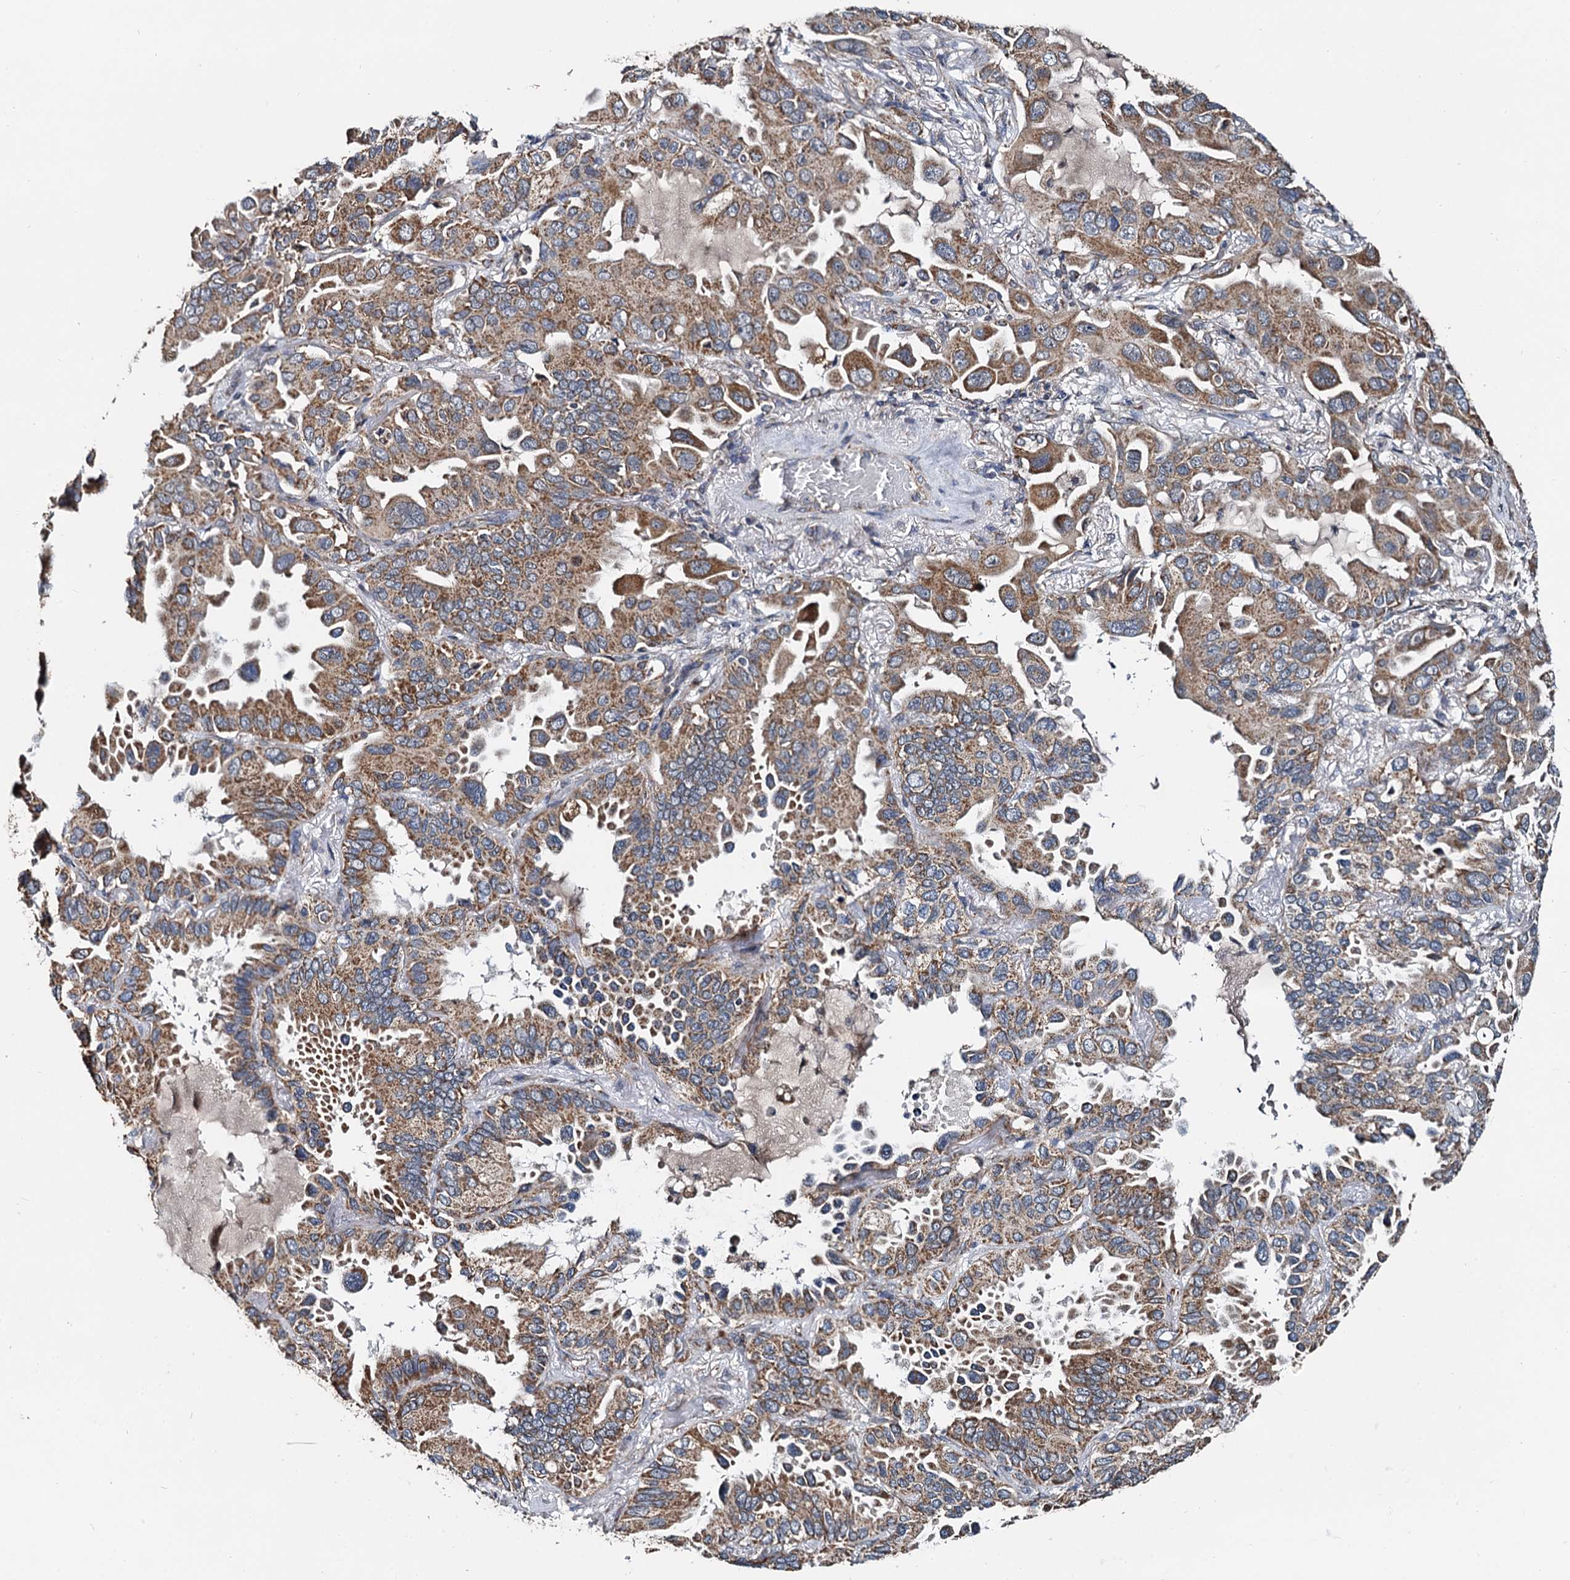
{"staining": {"intensity": "moderate", "quantity": ">75%", "location": "cytoplasmic/membranous"}, "tissue": "lung cancer", "cell_type": "Tumor cells", "image_type": "cancer", "snomed": [{"axis": "morphology", "description": "Adenocarcinoma, NOS"}, {"axis": "topography", "description": "Lung"}], "caption": "Immunohistochemistry (IHC) of adenocarcinoma (lung) shows medium levels of moderate cytoplasmic/membranous expression in approximately >75% of tumor cells. The staining is performed using DAB brown chromogen to label protein expression. The nuclei are counter-stained blue using hematoxylin.", "gene": "SPRYD3", "patient": {"sex": "male", "age": 64}}